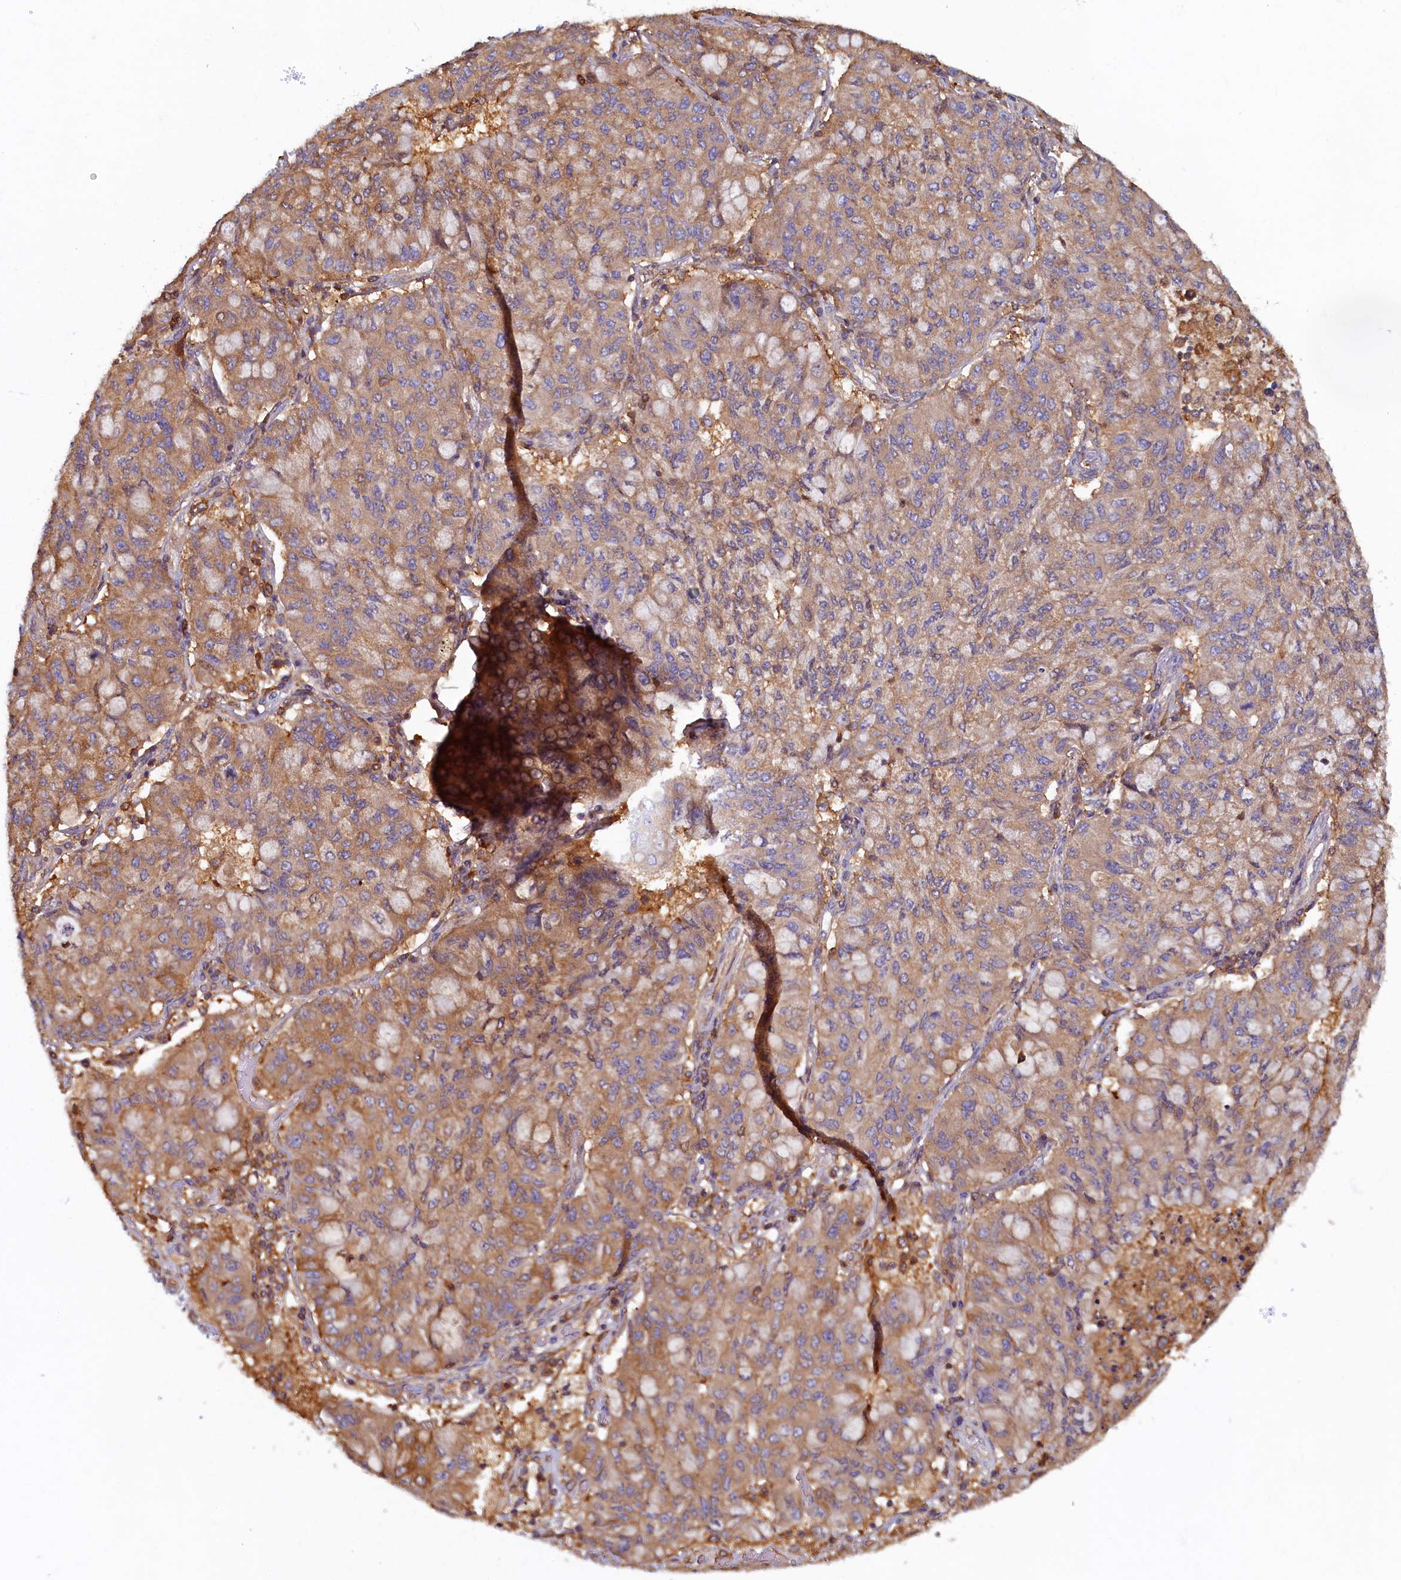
{"staining": {"intensity": "moderate", "quantity": ">75%", "location": "cytoplasmic/membranous"}, "tissue": "lung cancer", "cell_type": "Tumor cells", "image_type": "cancer", "snomed": [{"axis": "morphology", "description": "Squamous cell carcinoma, NOS"}, {"axis": "topography", "description": "Lung"}], "caption": "This histopathology image exhibits immunohistochemistry (IHC) staining of lung squamous cell carcinoma, with medium moderate cytoplasmic/membranous expression in approximately >75% of tumor cells.", "gene": "TIMM8B", "patient": {"sex": "male", "age": 74}}